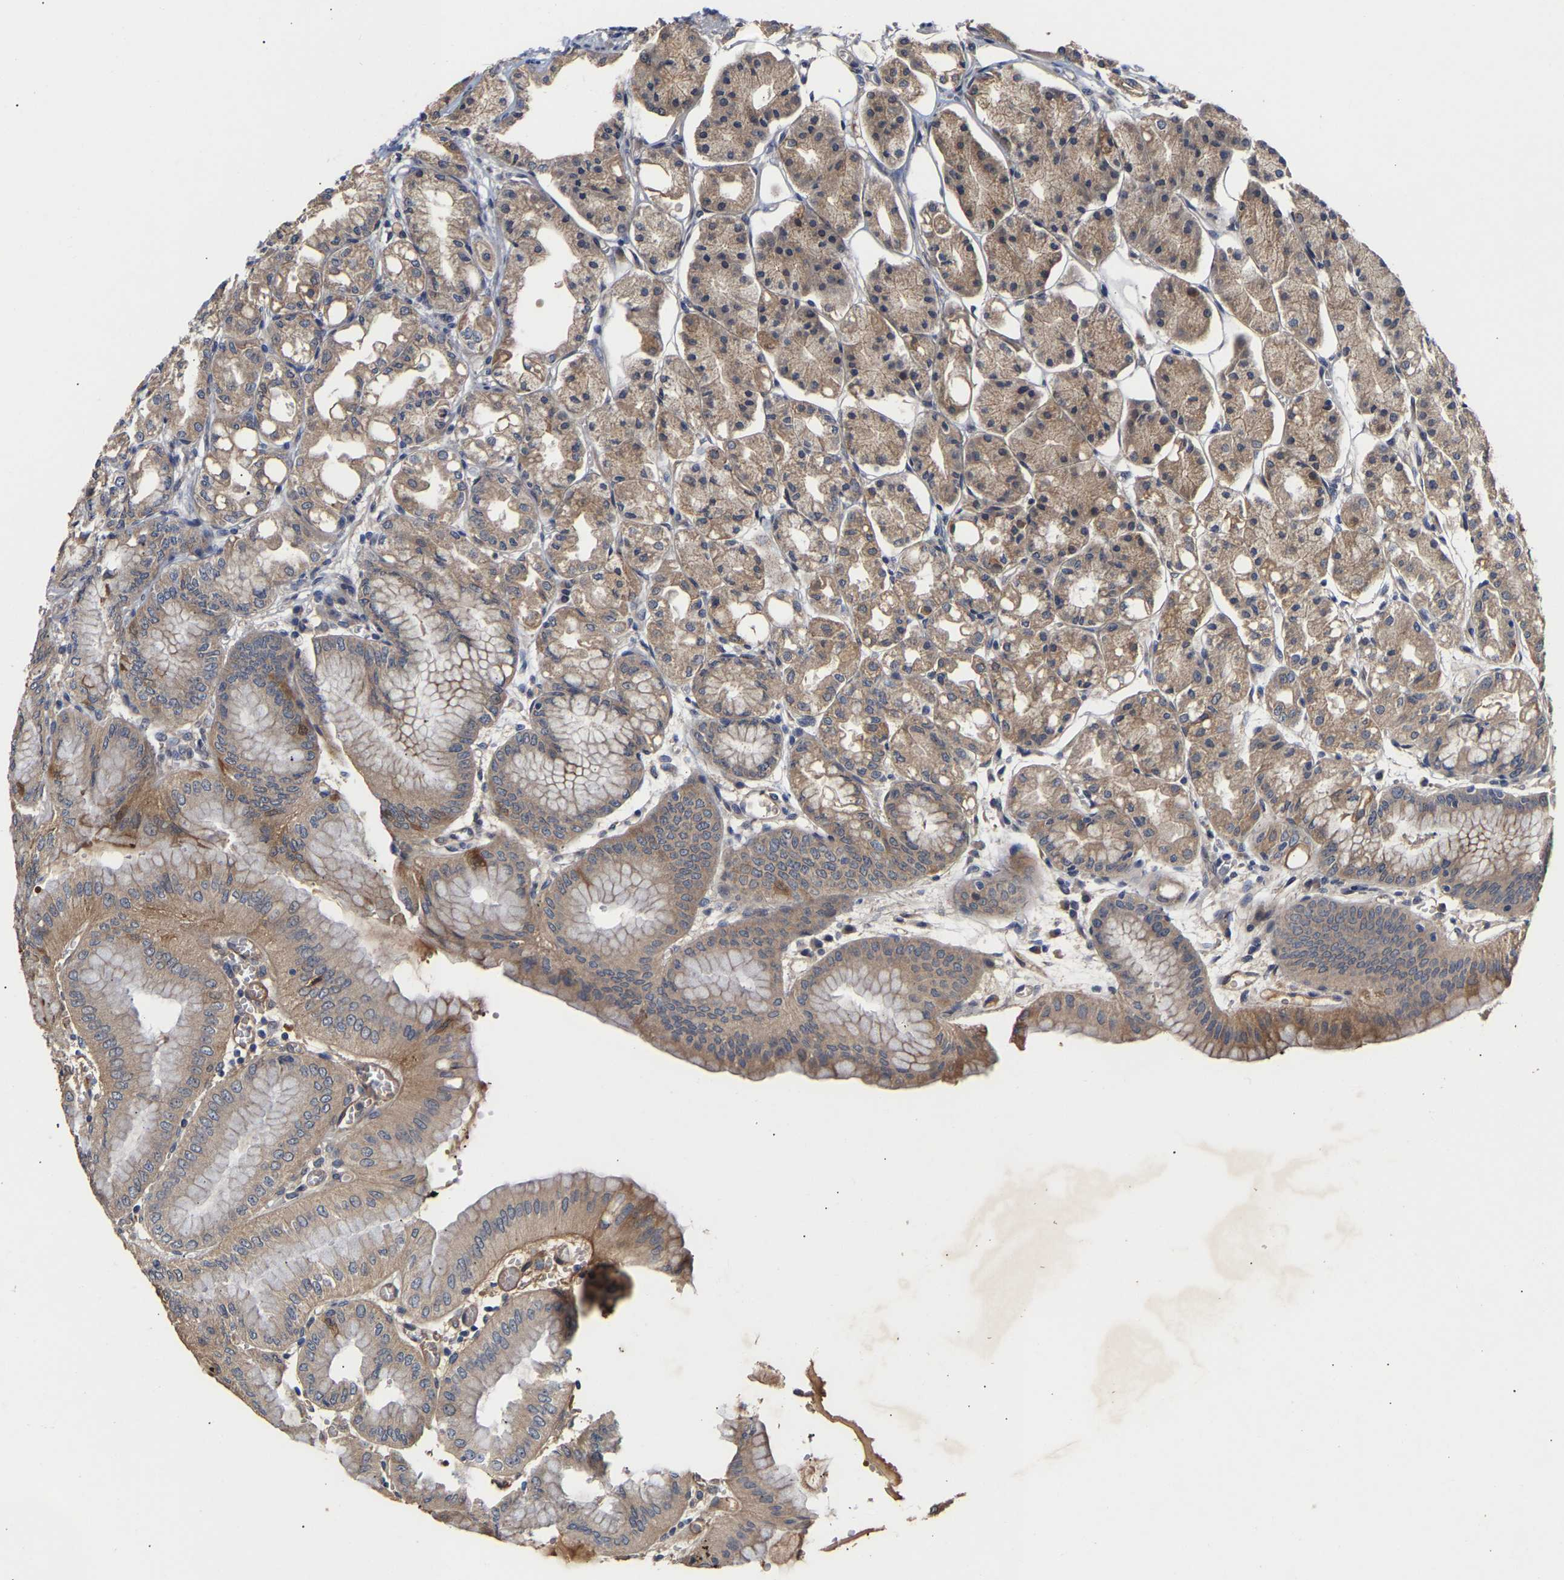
{"staining": {"intensity": "moderate", "quantity": ">75%", "location": "cytoplasmic/membranous"}, "tissue": "stomach", "cell_type": "Glandular cells", "image_type": "normal", "snomed": [{"axis": "morphology", "description": "Normal tissue, NOS"}, {"axis": "topography", "description": "Stomach, lower"}], "caption": "High-magnification brightfield microscopy of unremarkable stomach stained with DAB (brown) and counterstained with hematoxylin (blue). glandular cells exhibit moderate cytoplasmic/membranous staining is present in approximately>75% of cells.", "gene": "KASH5", "patient": {"sex": "male", "age": 71}}